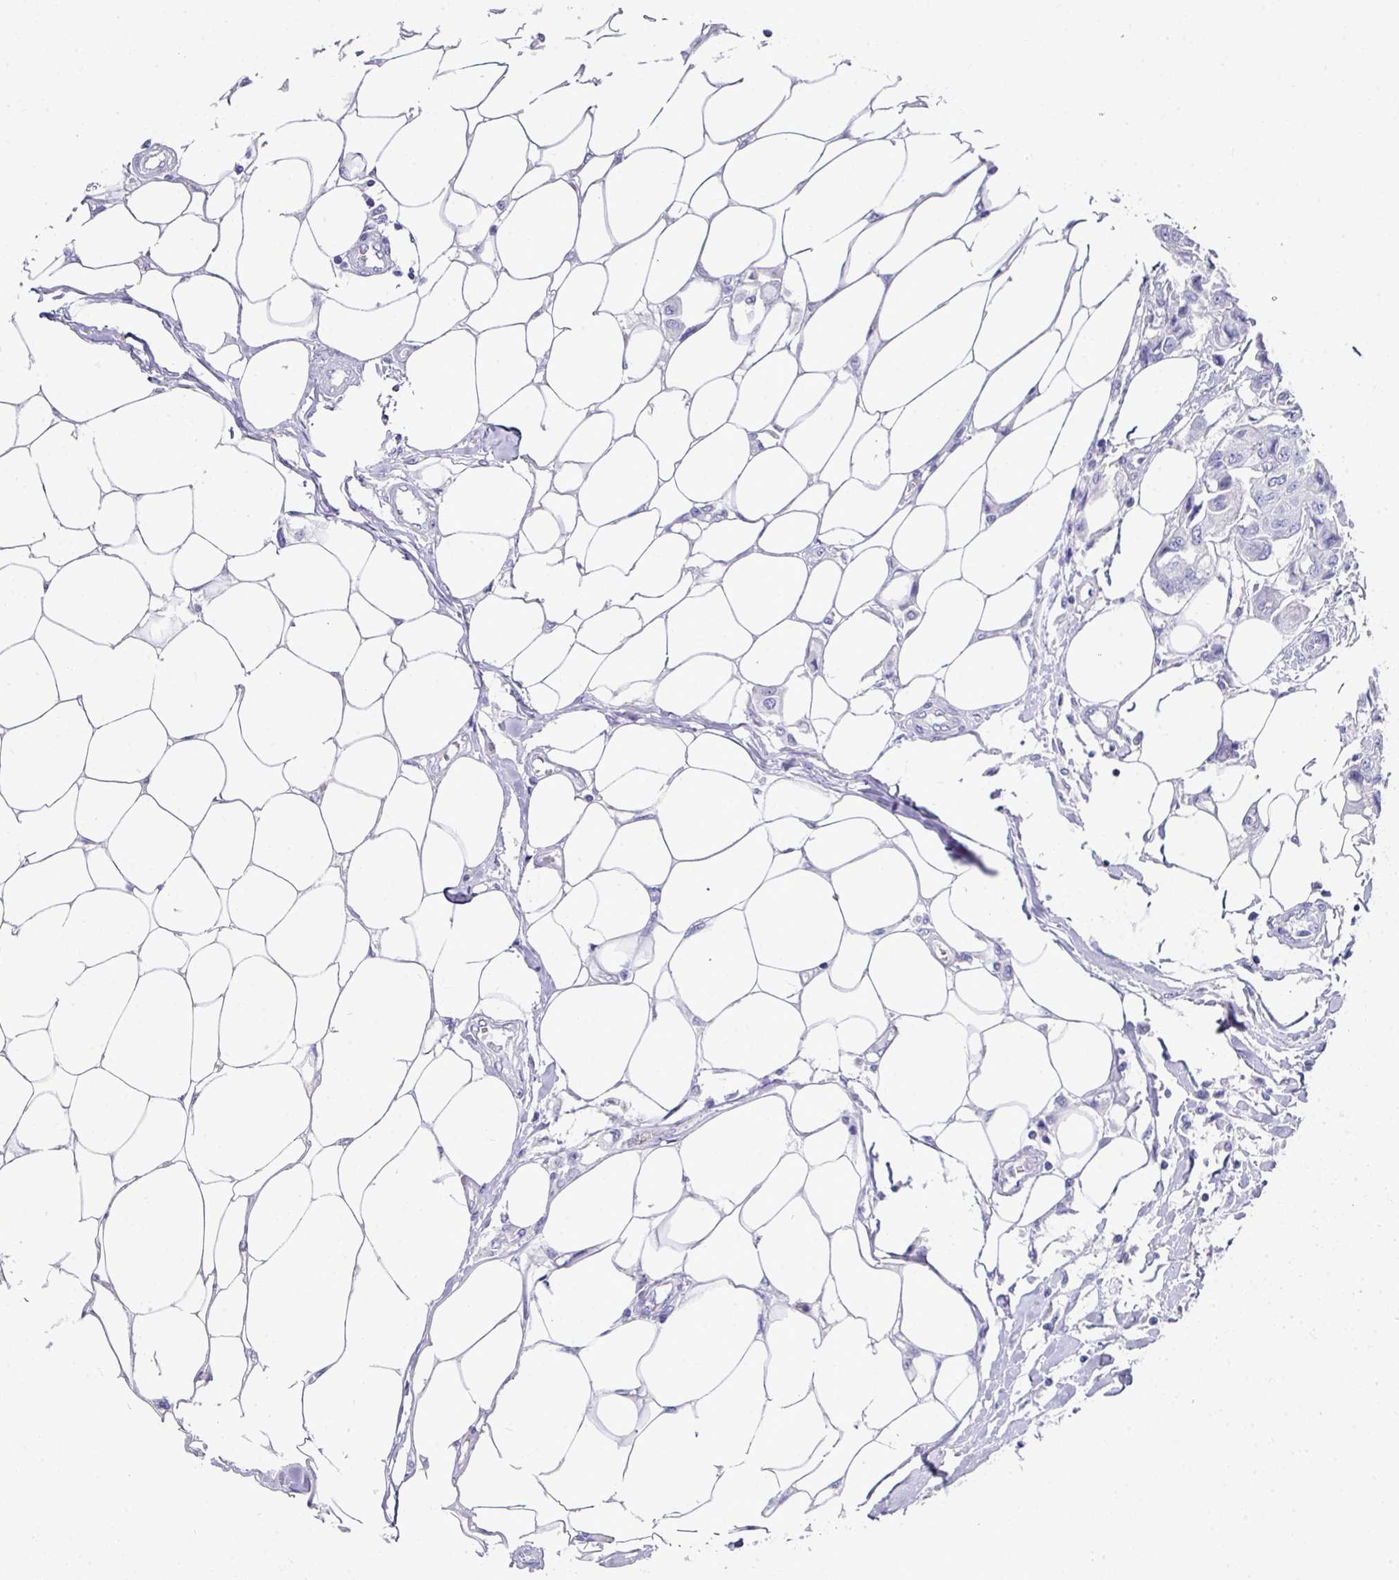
{"staining": {"intensity": "negative", "quantity": "none", "location": "none"}, "tissue": "breast cancer", "cell_type": "Tumor cells", "image_type": "cancer", "snomed": [{"axis": "morphology", "description": "Duct carcinoma"}, {"axis": "topography", "description": "Breast"}, {"axis": "topography", "description": "Lymph node"}], "caption": "Immunohistochemical staining of human breast cancer (intraductal carcinoma) displays no significant staining in tumor cells.", "gene": "CLDN1", "patient": {"sex": "female", "age": 80}}